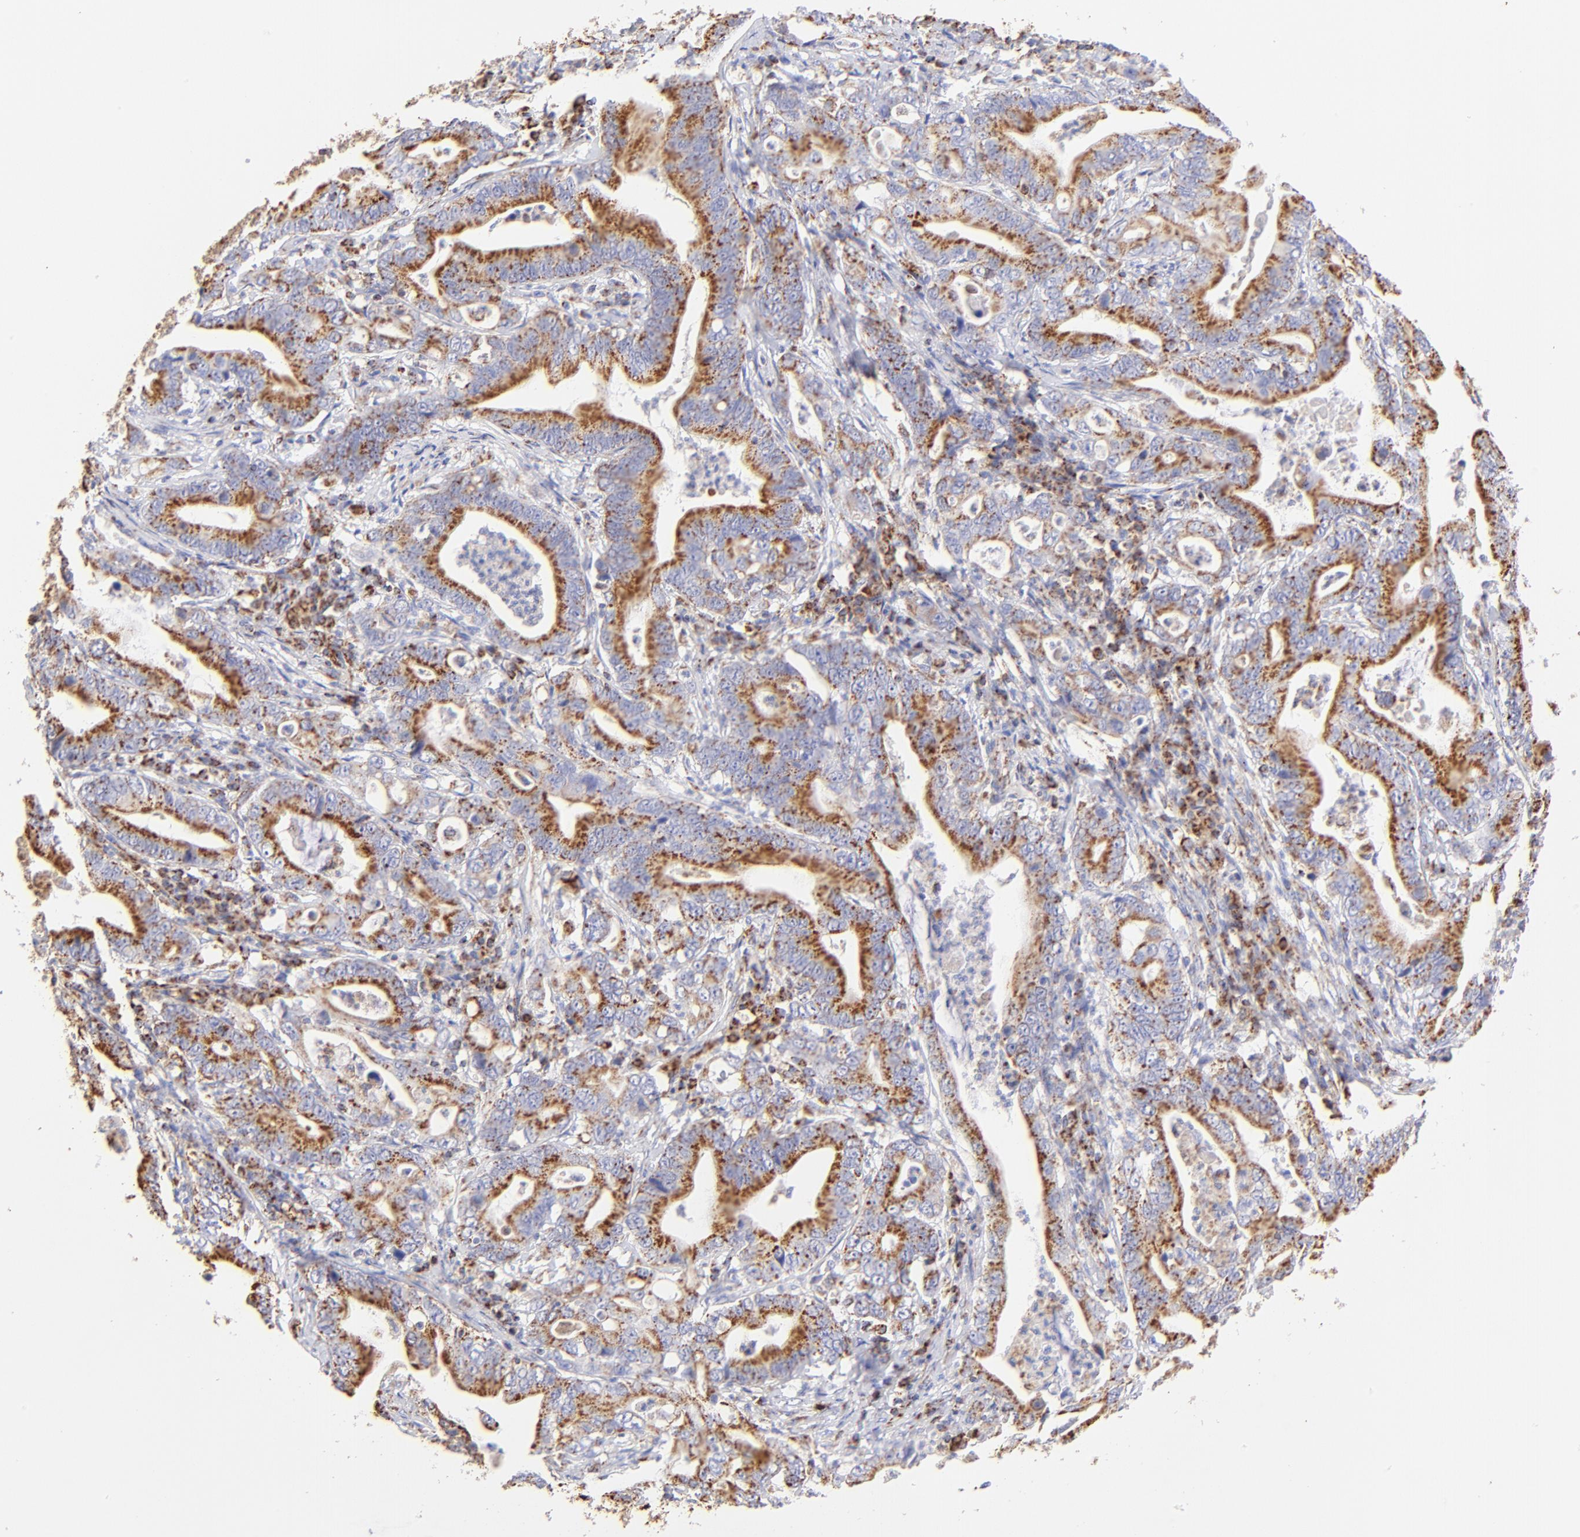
{"staining": {"intensity": "moderate", "quantity": ">75%", "location": "cytoplasmic/membranous"}, "tissue": "stomach cancer", "cell_type": "Tumor cells", "image_type": "cancer", "snomed": [{"axis": "morphology", "description": "Adenocarcinoma, NOS"}, {"axis": "topography", "description": "Stomach, upper"}], "caption": "Immunohistochemistry (DAB) staining of adenocarcinoma (stomach) demonstrates moderate cytoplasmic/membranous protein positivity in about >75% of tumor cells.", "gene": "ECH1", "patient": {"sex": "male", "age": 63}}